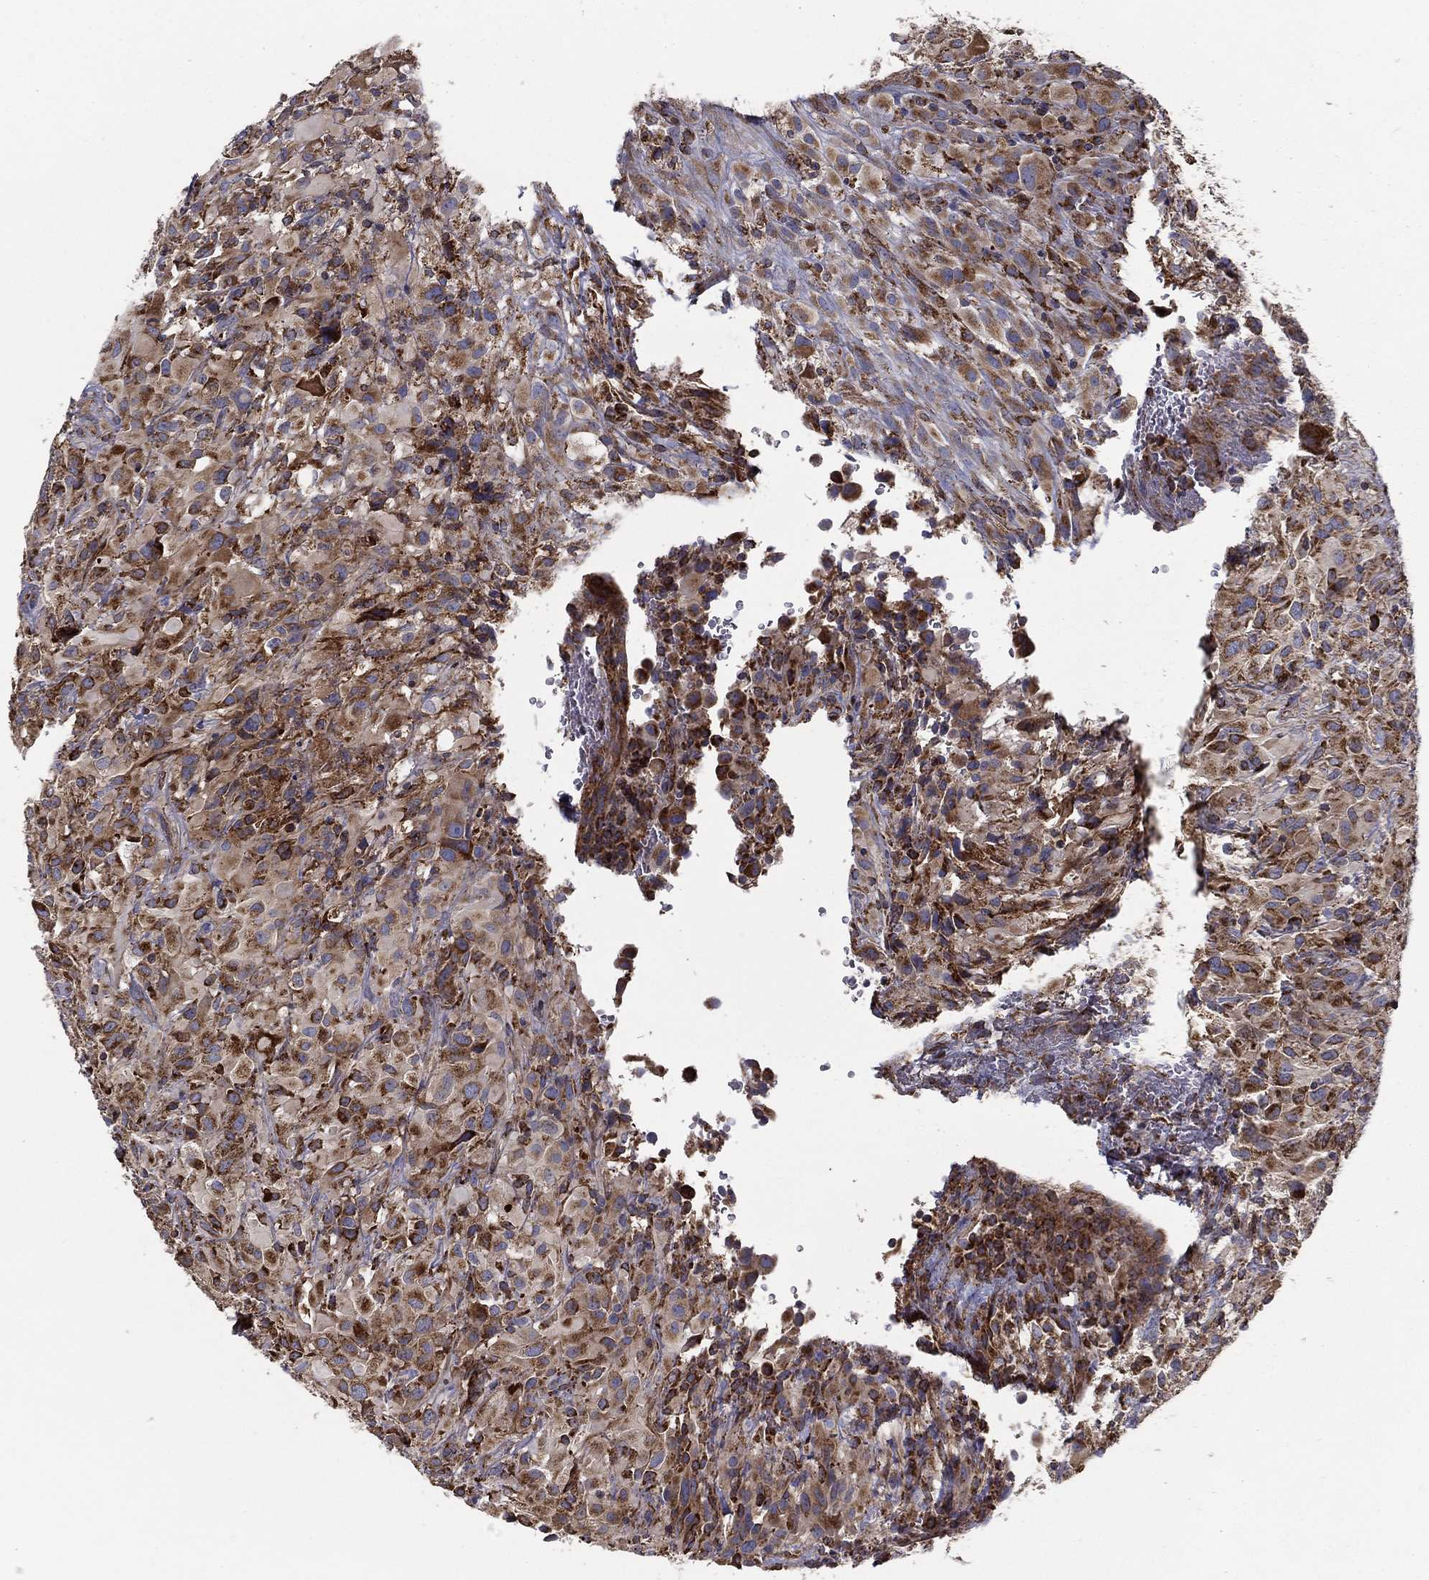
{"staining": {"intensity": "moderate", "quantity": ">75%", "location": "cytoplasmic/membranous"}, "tissue": "glioma", "cell_type": "Tumor cells", "image_type": "cancer", "snomed": [{"axis": "morphology", "description": "Glioma, malignant, High grade"}, {"axis": "topography", "description": "Cerebral cortex"}], "caption": "A medium amount of moderate cytoplasmic/membranous staining is present in about >75% of tumor cells in glioma tissue.", "gene": "MT-CYB", "patient": {"sex": "male", "age": 35}}